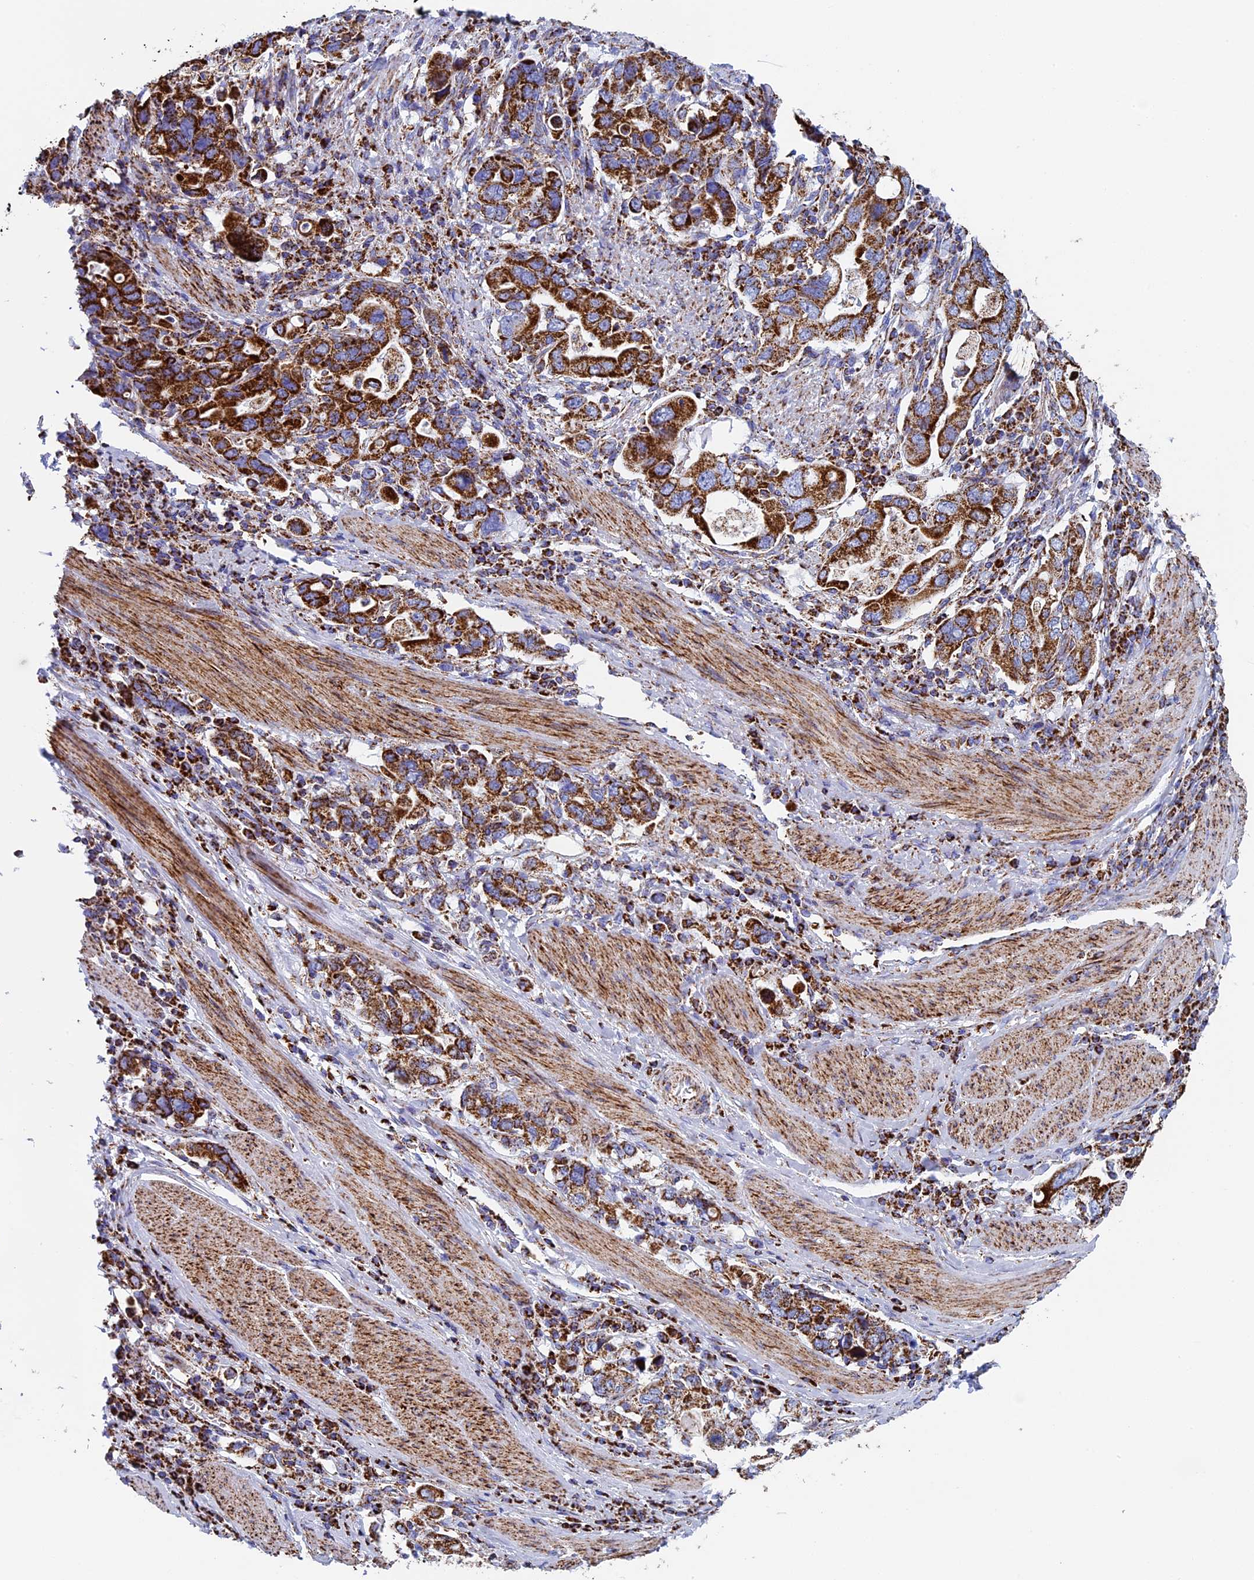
{"staining": {"intensity": "strong", "quantity": ">75%", "location": "cytoplasmic/membranous"}, "tissue": "stomach cancer", "cell_type": "Tumor cells", "image_type": "cancer", "snomed": [{"axis": "morphology", "description": "Adenocarcinoma, NOS"}, {"axis": "topography", "description": "Stomach, upper"}, {"axis": "topography", "description": "Stomach"}], "caption": "IHC photomicrograph of stomach cancer (adenocarcinoma) stained for a protein (brown), which shows high levels of strong cytoplasmic/membranous positivity in approximately >75% of tumor cells.", "gene": "UQCRFS1", "patient": {"sex": "male", "age": 62}}